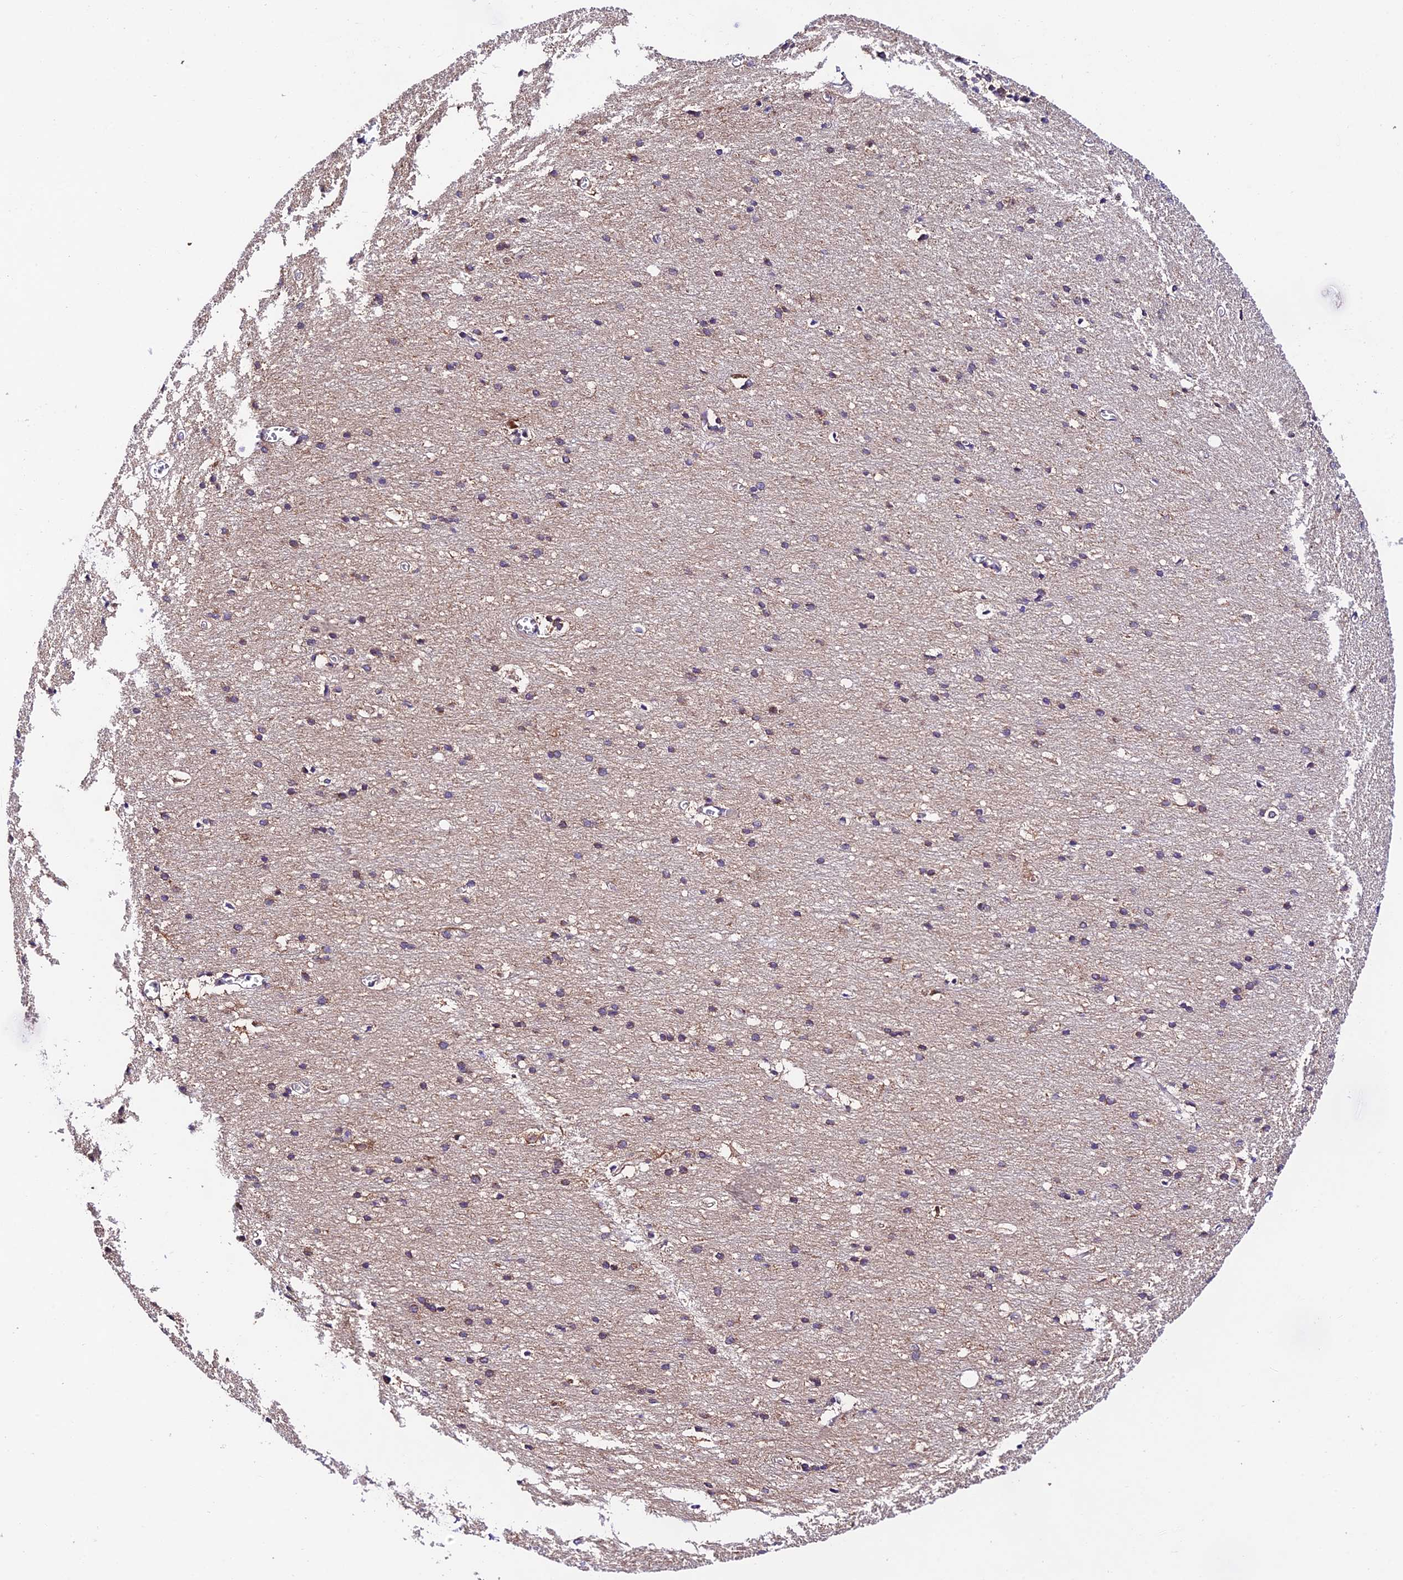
{"staining": {"intensity": "negative", "quantity": "none", "location": "none"}, "tissue": "cerebral cortex", "cell_type": "Endothelial cells", "image_type": "normal", "snomed": [{"axis": "morphology", "description": "Normal tissue, NOS"}, {"axis": "topography", "description": "Cerebral cortex"}], "caption": "This is an immunohistochemistry photomicrograph of benign cerebral cortex. There is no staining in endothelial cells.", "gene": "LACTB2", "patient": {"sex": "male", "age": 54}}